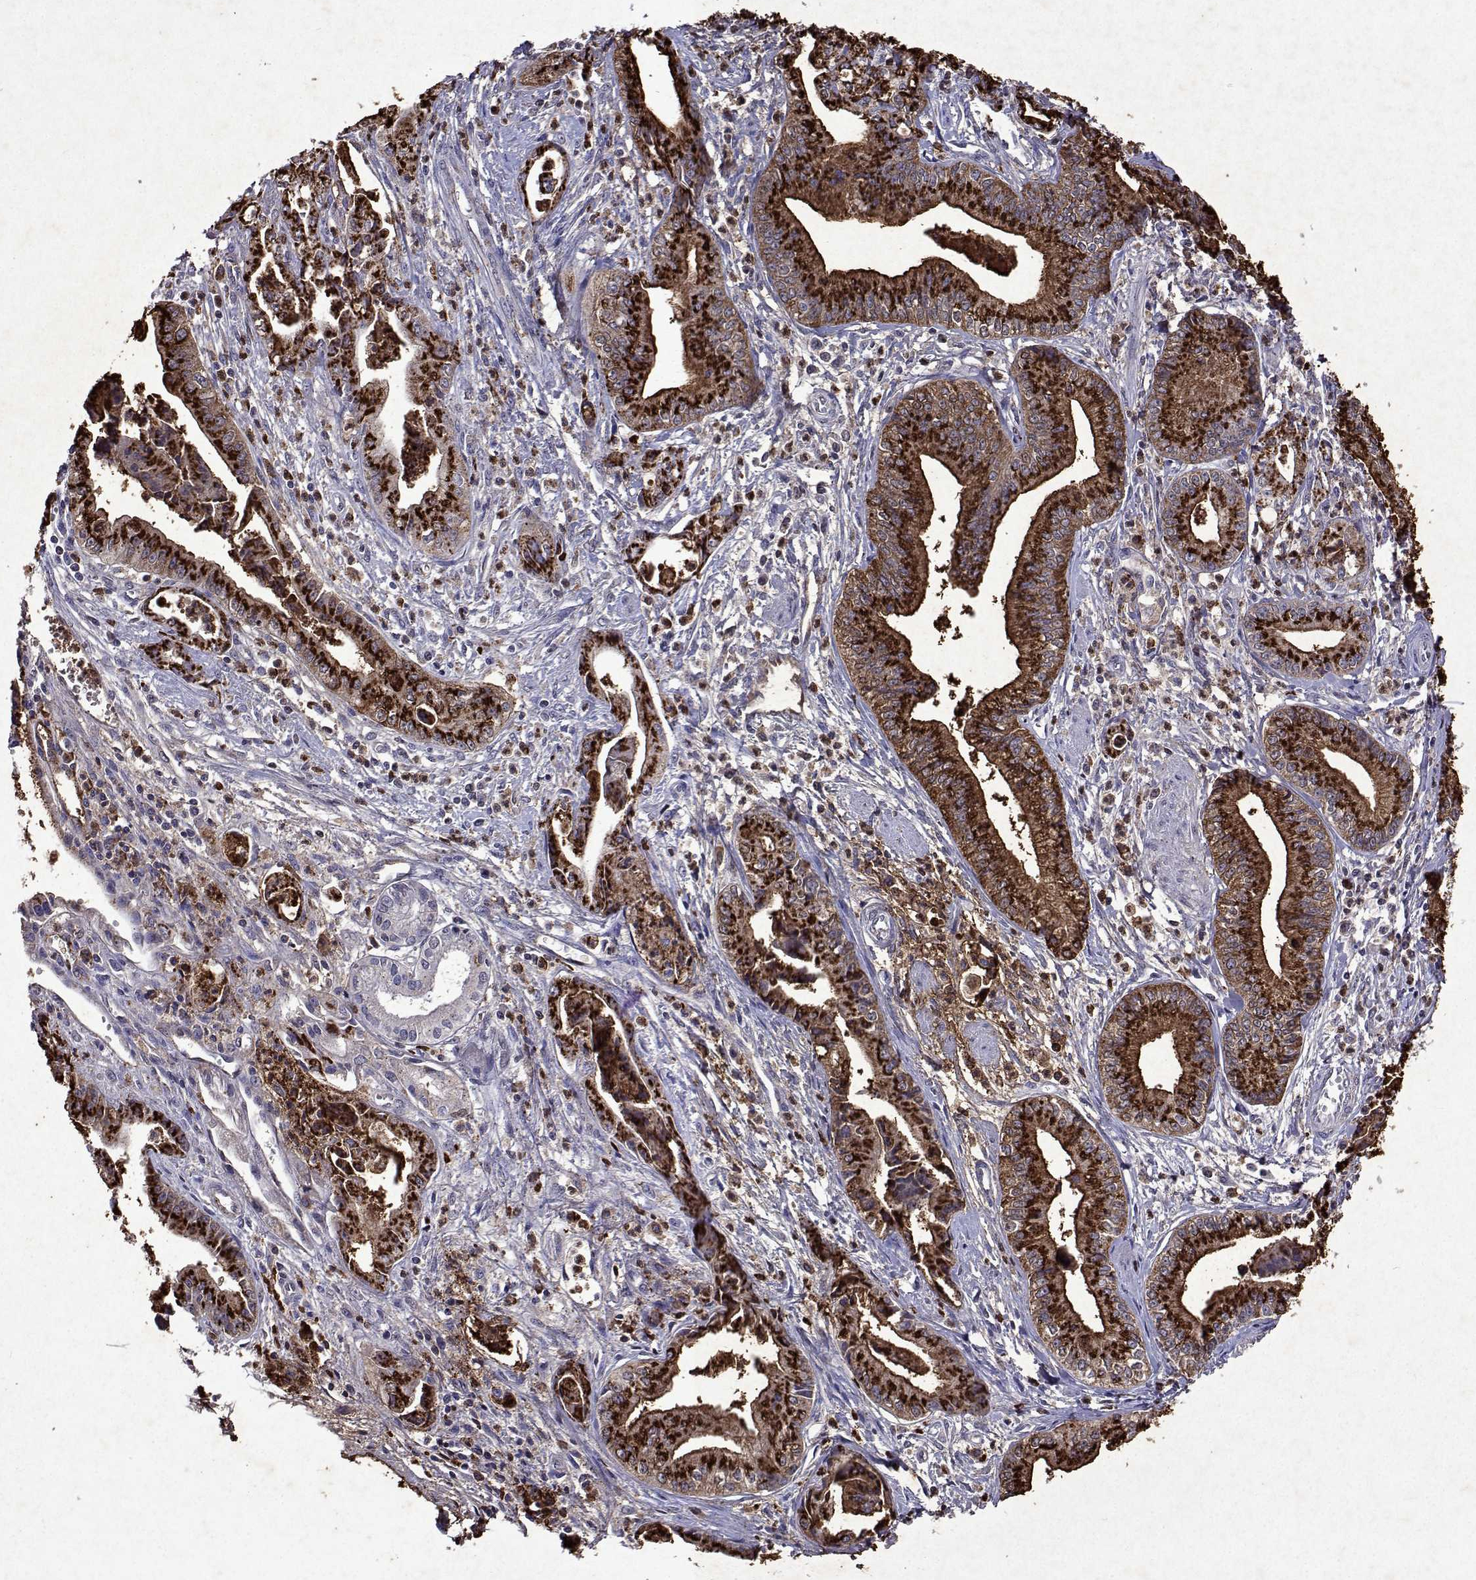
{"staining": {"intensity": "strong", "quantity": ">75%", "location": "cytoplasmic/membranous"}, "tissue": "pancreatic cancer", "cell_type": "Tumor cells", "image_type": "cancer", "snomed": [{"axis": "morphology", "description": "Adenocarcinoma, NOS"}, {"axis": "topography", "description": "Pancreas"}], "caption": "Immunohistochemical staining of adenocarcinoma (pancreatic) demonstrates high levels of strong cytoplasmic/membranous protein positivity in approximately >75% of tumor cells.", "gene": "DUSP28", "patient": {"sex": "female", "age": 65}}